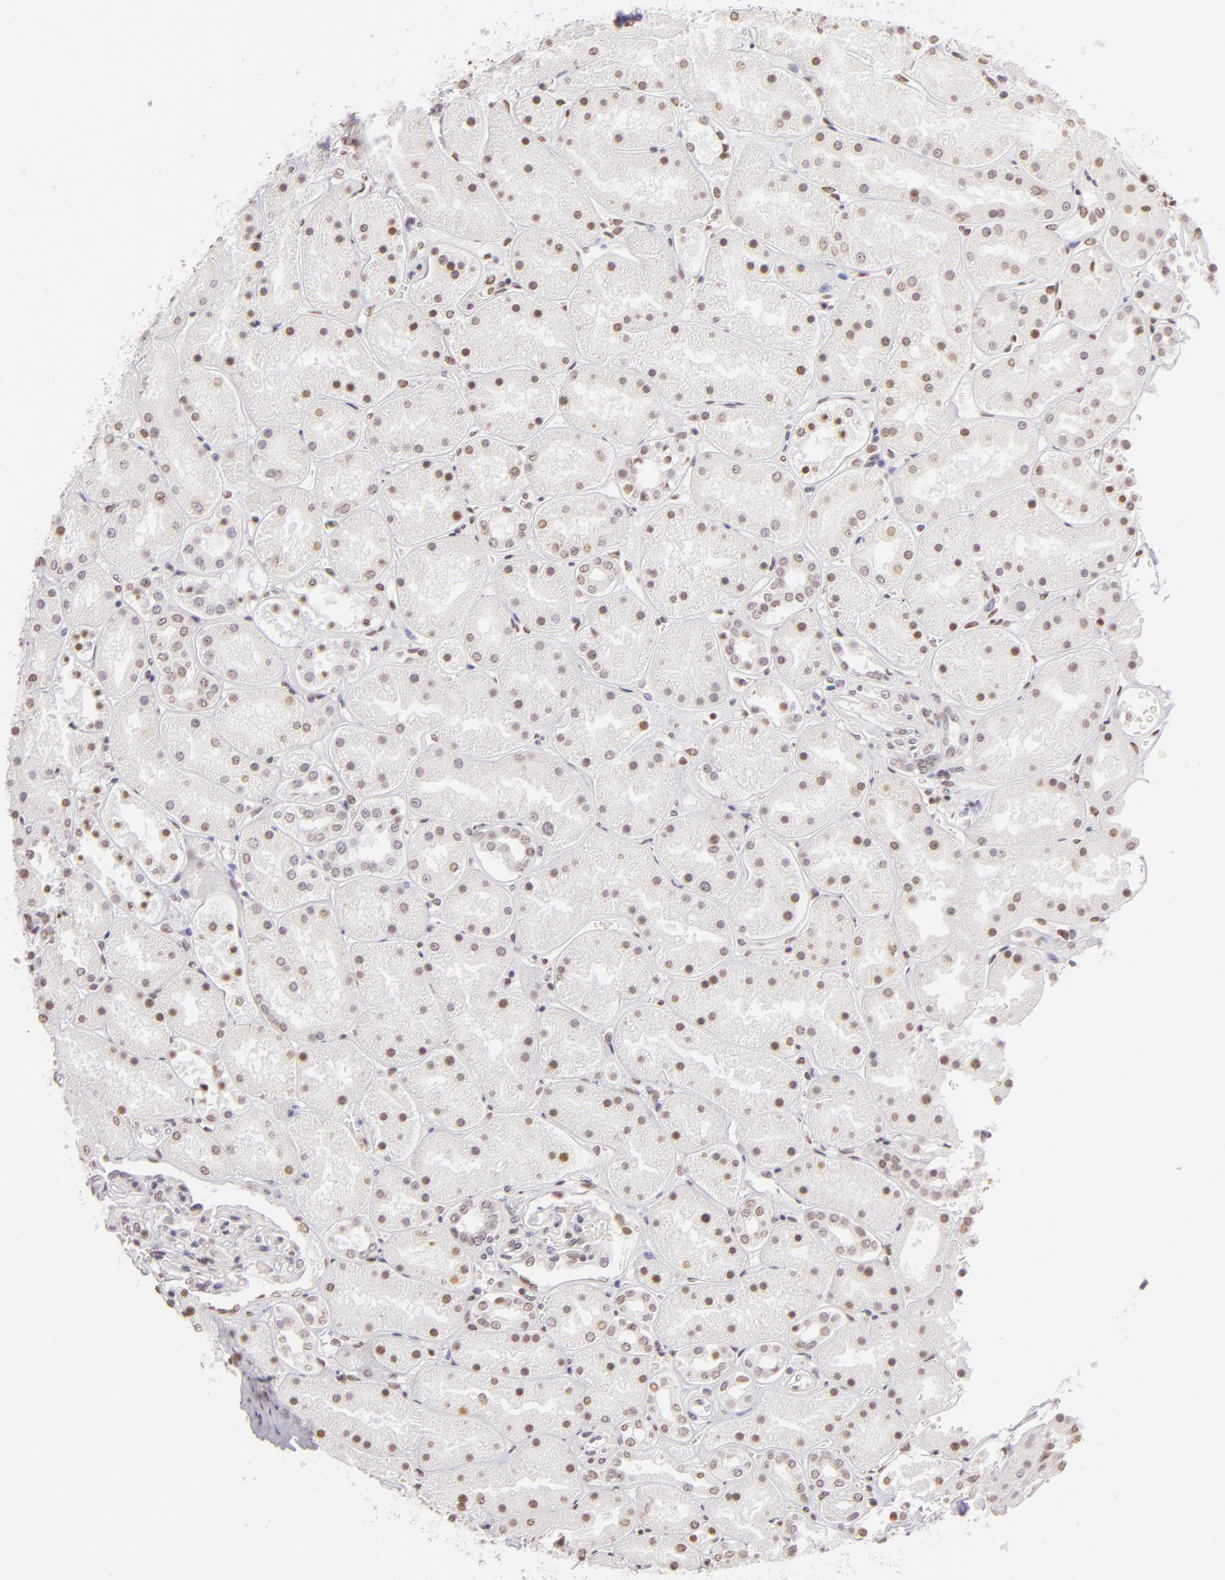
{"staining": {"intensity": "moderate", "quantity": "<25%", "location": "cytoplasmic/membranous,nuclear"}, "tissue": "kidney", "cell_type": "Cells in glomeruli", "image_type": "normal", "snomed": [{"axis": "morphology", "description": "Normal tissue, NOS"}, {"axis": "topography", "description": "Kidney"}], "caption": "A histopathology image of kidney stained for a protein exhibits moderate cytoplasmic/membranous,nuclear brown staining in cells in glomeruli. (brown staining indicates protein expression, while blue staining denotes nuclei).", "gene": "ENSG00000290315", "patient": {"sex": "male", "age": 28}}